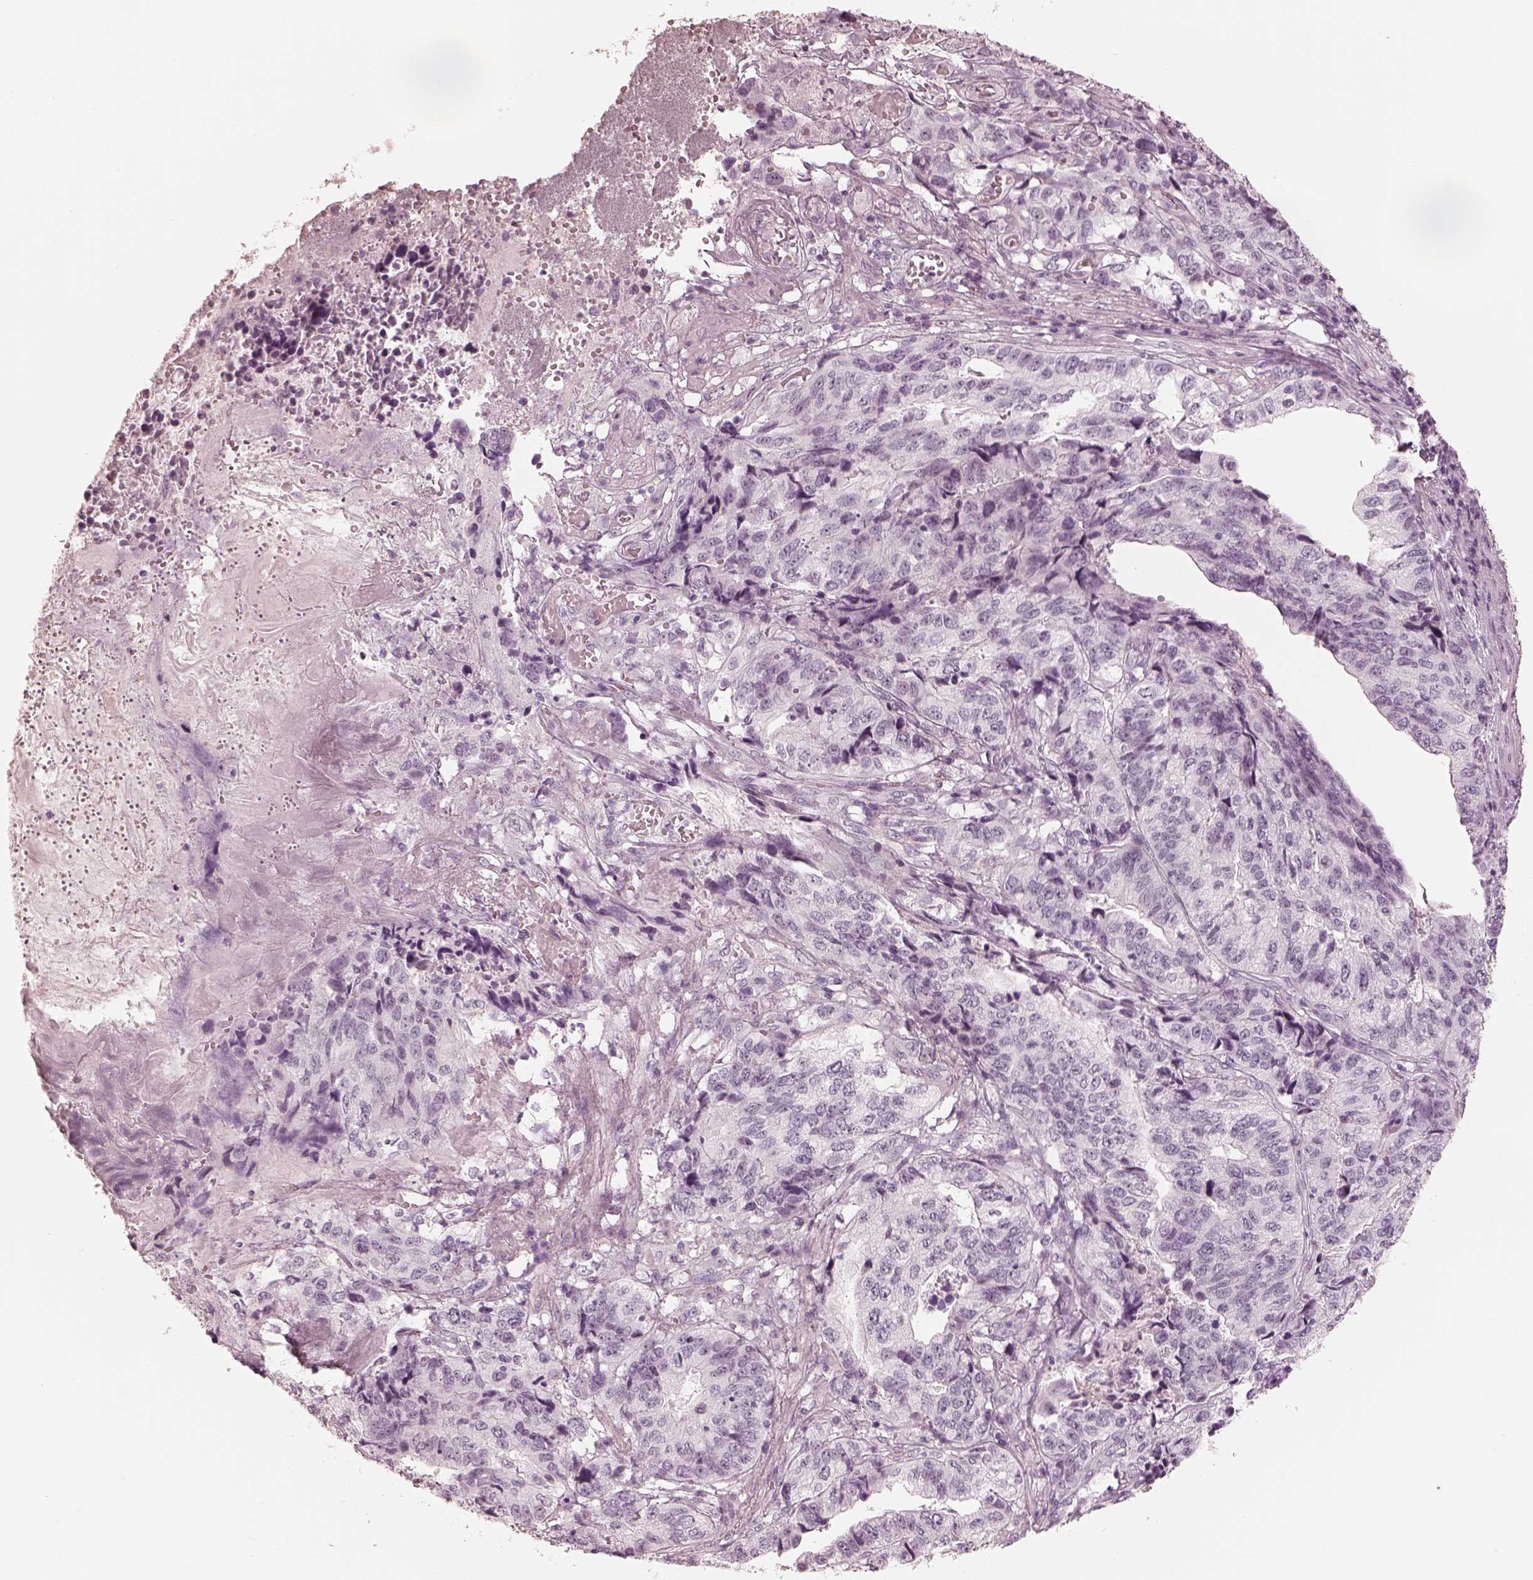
{"staining": {"intensity": "negative", "quantity": "none", "location": "none"}, "tissue": "stomach cancer", "cell_type": "Tumor cells", "image_type": "cancer", "snomed": [{"axis": "morphology", "description": "Adenocarcinoma, NOS"}, {"axis": "topography", "description": "Stomach, upper"}], "caption": "There is no significant positivity in tumor cells of adenocarcinoma (stomach).", "gene": "CALR3", "patient": {"sex": "female", "age": 67}}